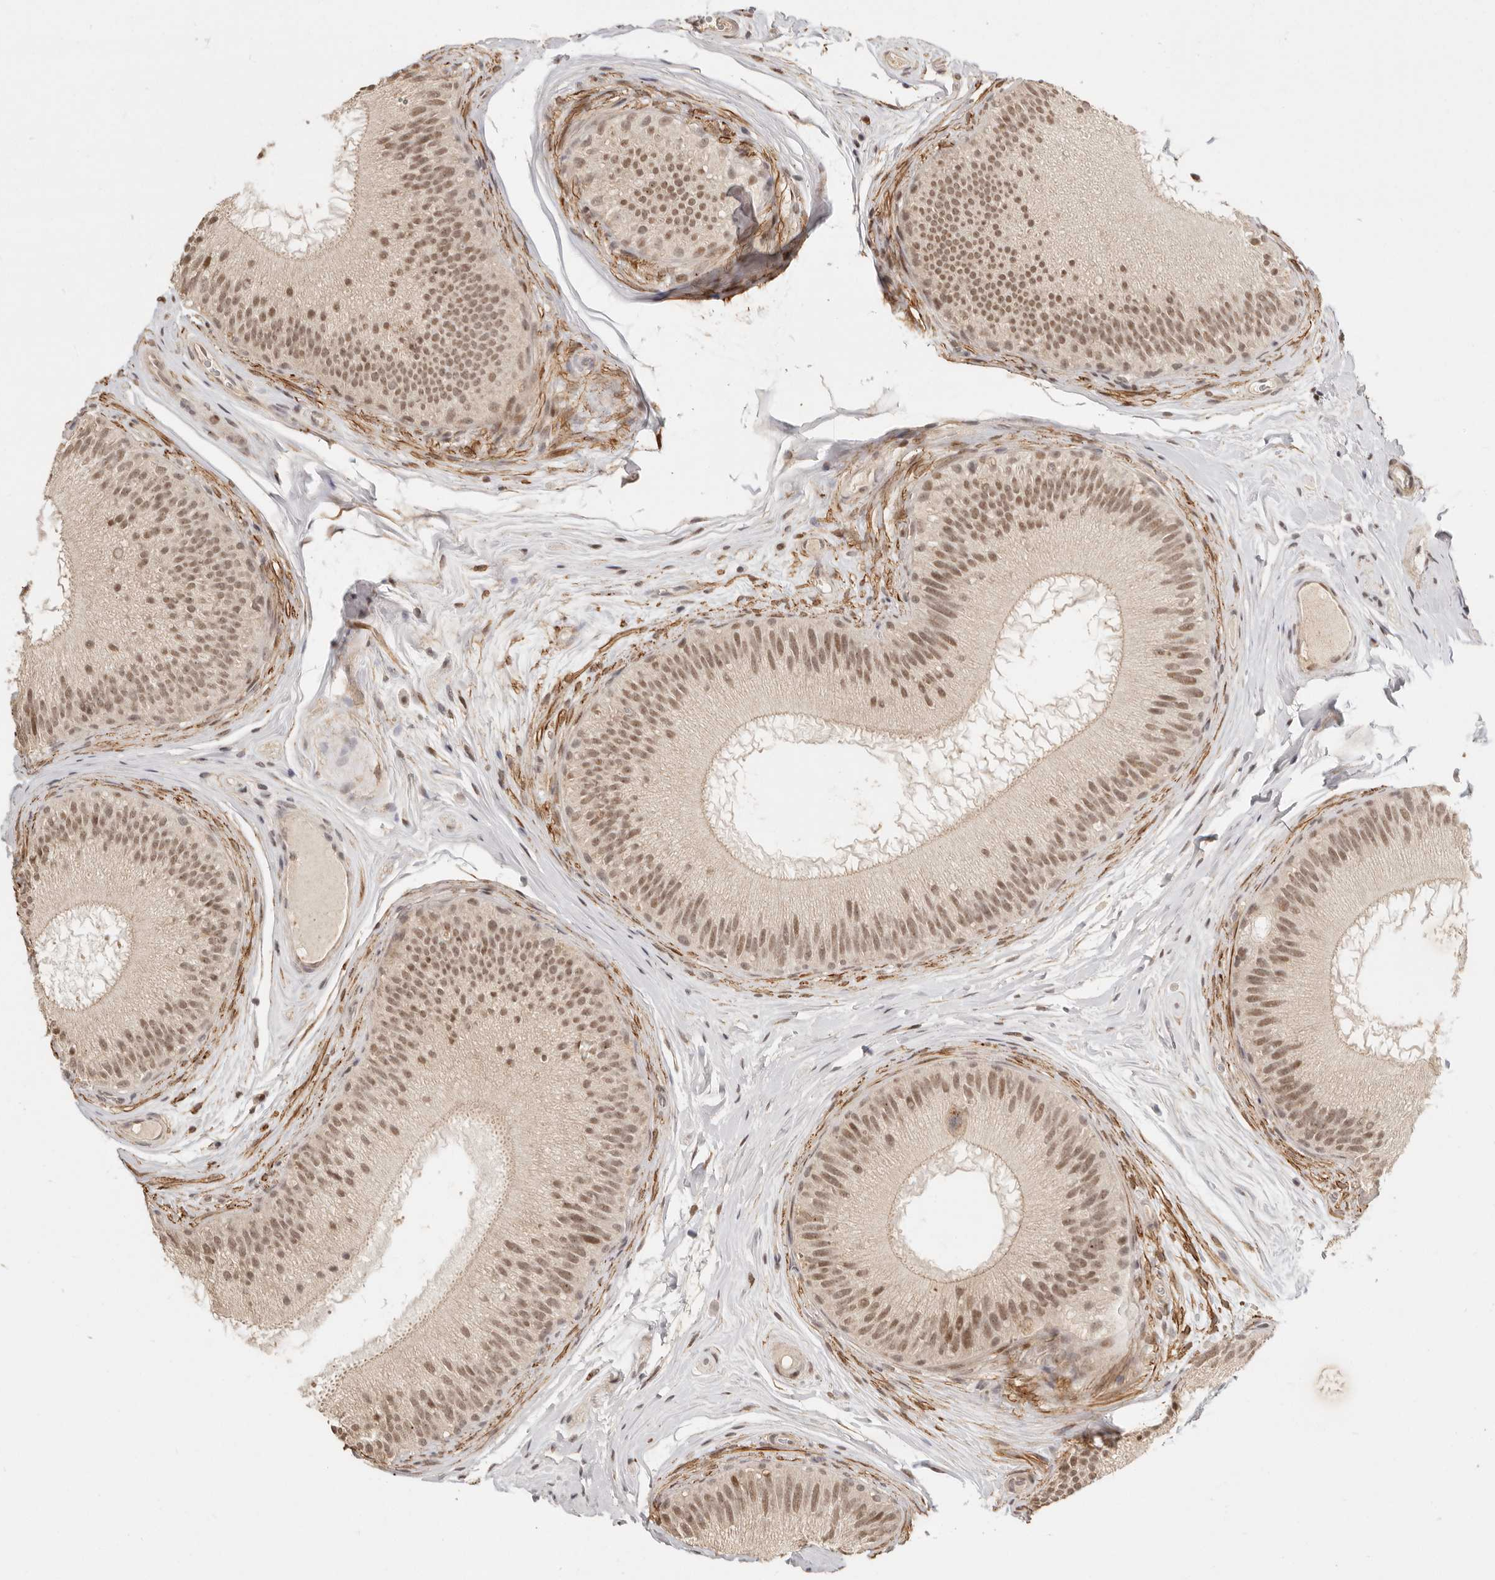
{"staining": {"intensity": "moderate", "quantity": ">75%", "location": "cytoplasmic/membranous,nuclear"}, "tissue": "epididymis", "cell_type": "Glandular cells", "image_type": "normal", "snomed": [{"axis": "morphology", "description": "Normal tissue, NOS"}, {"axis": "topography", "description": "Epididymis"}], "caption": "Immunohistochemical staining of normal human epididymis displays medium levels of moderate cytoplasmic/membranous,nuclear positivity in approximately >75% of glandular cells. (DAB (3,3'-diaminobenzidine) = brown stain, brightfield microscopy at high magnification).", "gene": "GPBP1L1", "patient": {"sex": "male", "age": 45}}